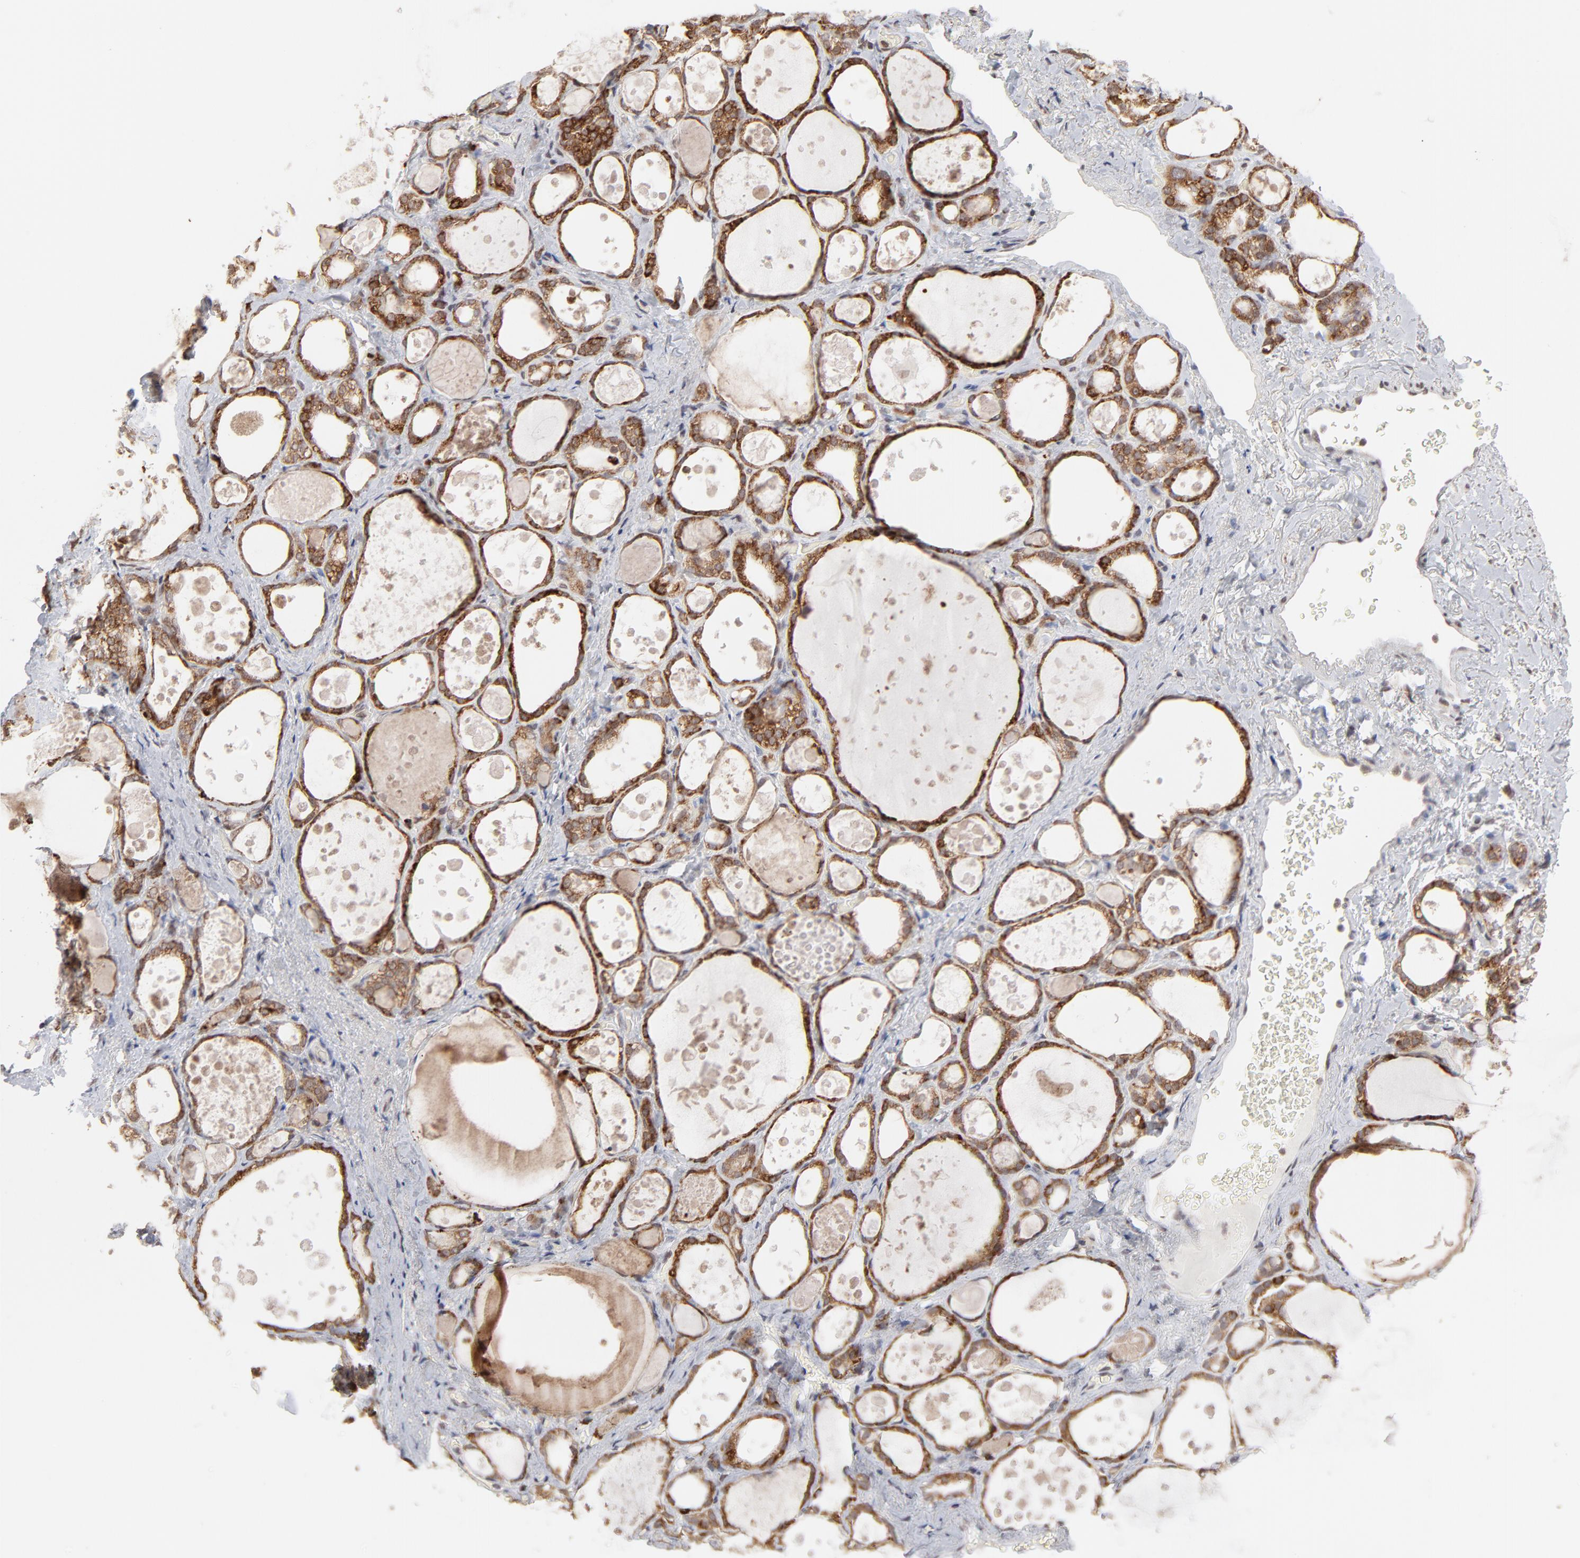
{"staining": {"intensity": "strong", "quantity": ">75%", "location": "cytoplasmic/membranous"}, "tissue": "thyroid gland", "cell_type": "Glandular cells", "image_type": "normal", "snomed": [{"axis": "morphology", "description": "Normal tissue, NOS"}, {"axis": "topography", "description": "Thyroid gland"}], "caption": "This micrograph displays immunohistochemistry staining of benign thyroid gland, with high strong cytoplasmic/membranous staining in approximately >75% of glandular cells.", "gene": "ARIH1", "patient": {"sex": "female", "age": 75}}